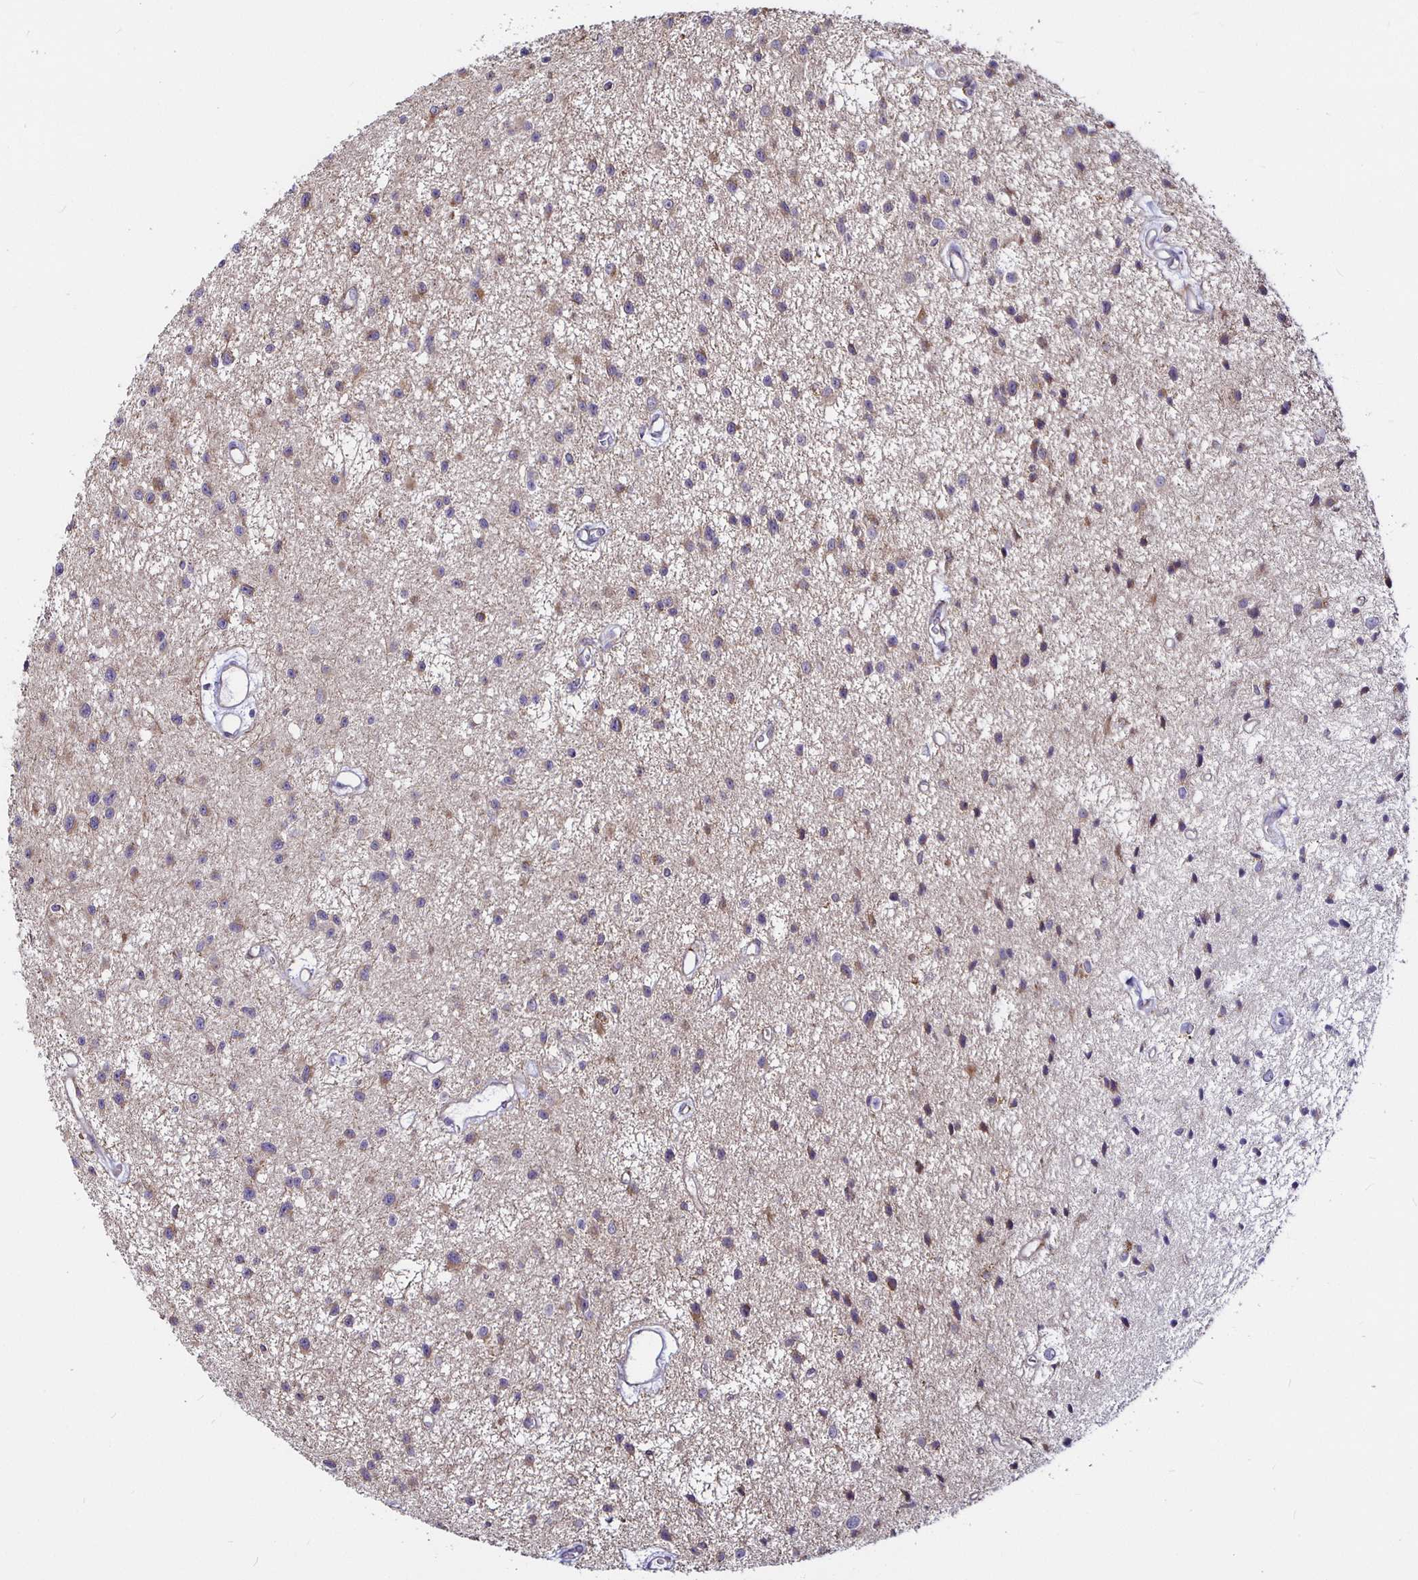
{"staining": {"intensity": "moderate", "quantity": "25%-75%", "location": "cytoplasmic/membranous"}, "tissue": "glioma", "cell_type": "Tumor cells", "image_type": "cancer", "snomed": [{"axis": "morphology", "description": "Glioma, malignant, Low grade"}, {"axis": "topography", "description": "Brain"}], "caption": "Glioma stained for a protein demonstrates moderate cytoplasmic/membranous positivity in tumor cells.", "gene": "P4HA2", "patient": {"sex": "male", "age": 43}}